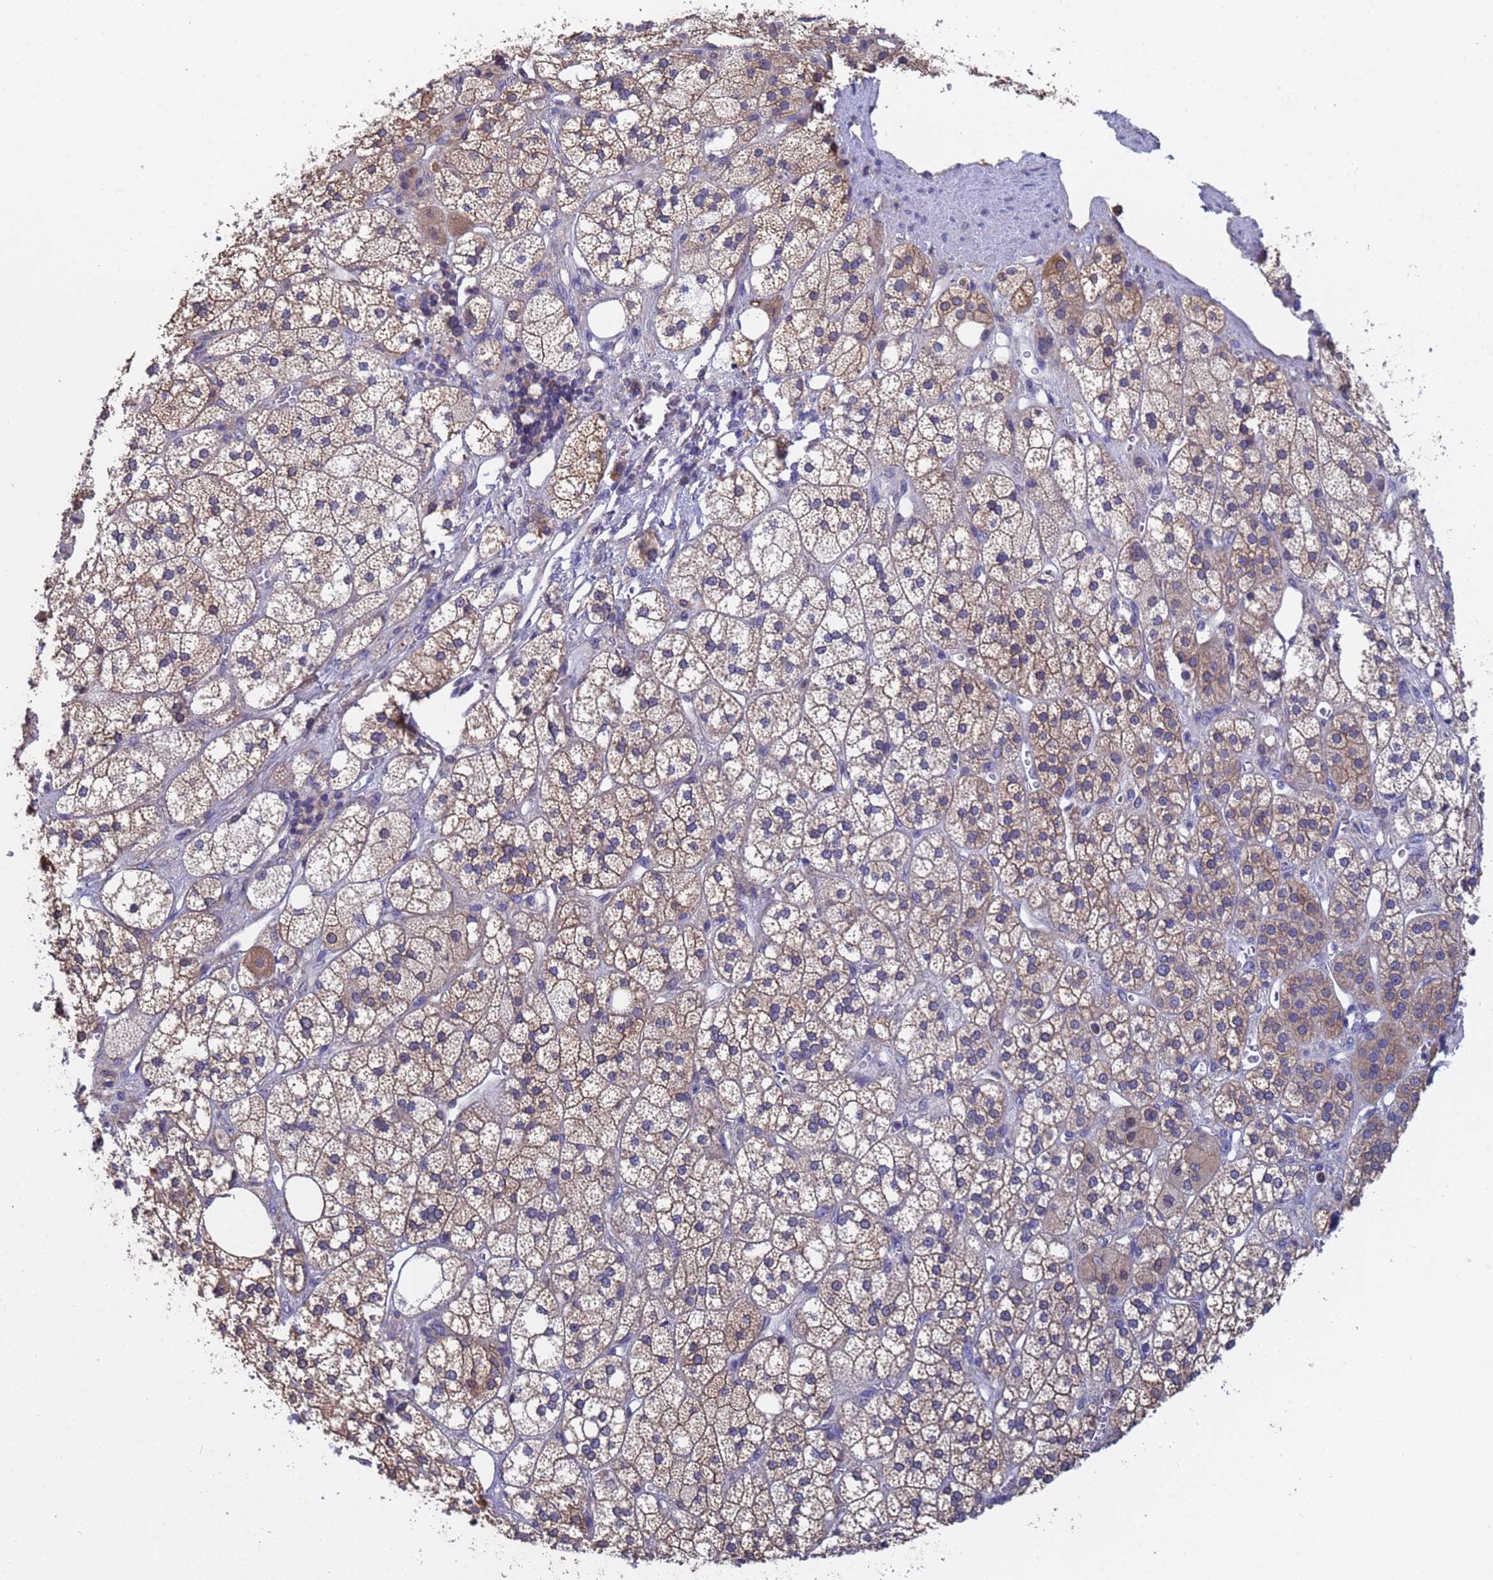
{"staining": {"intensity": "moderate", "quantity": ">75%", "location": "cytoplasmic/membranous"}, "tissue": "adrenal gland", "cell_type": "Glandular cells", "image_type": "normal", "snomed": [{"axis": "morphology", "description": "Normal tissue, NOS"}, {"axis": "topography", "description": "Adrenal gland"}], "caption": "Immunohistochemical staining of normal human adrenal gland demonstrates >75% levels of moderate cytoplasmic/membranous protein positivity in about >75% of glandular cells.", "gene": "FAM25A", "patient": {"sex": "male", "age": 61}}